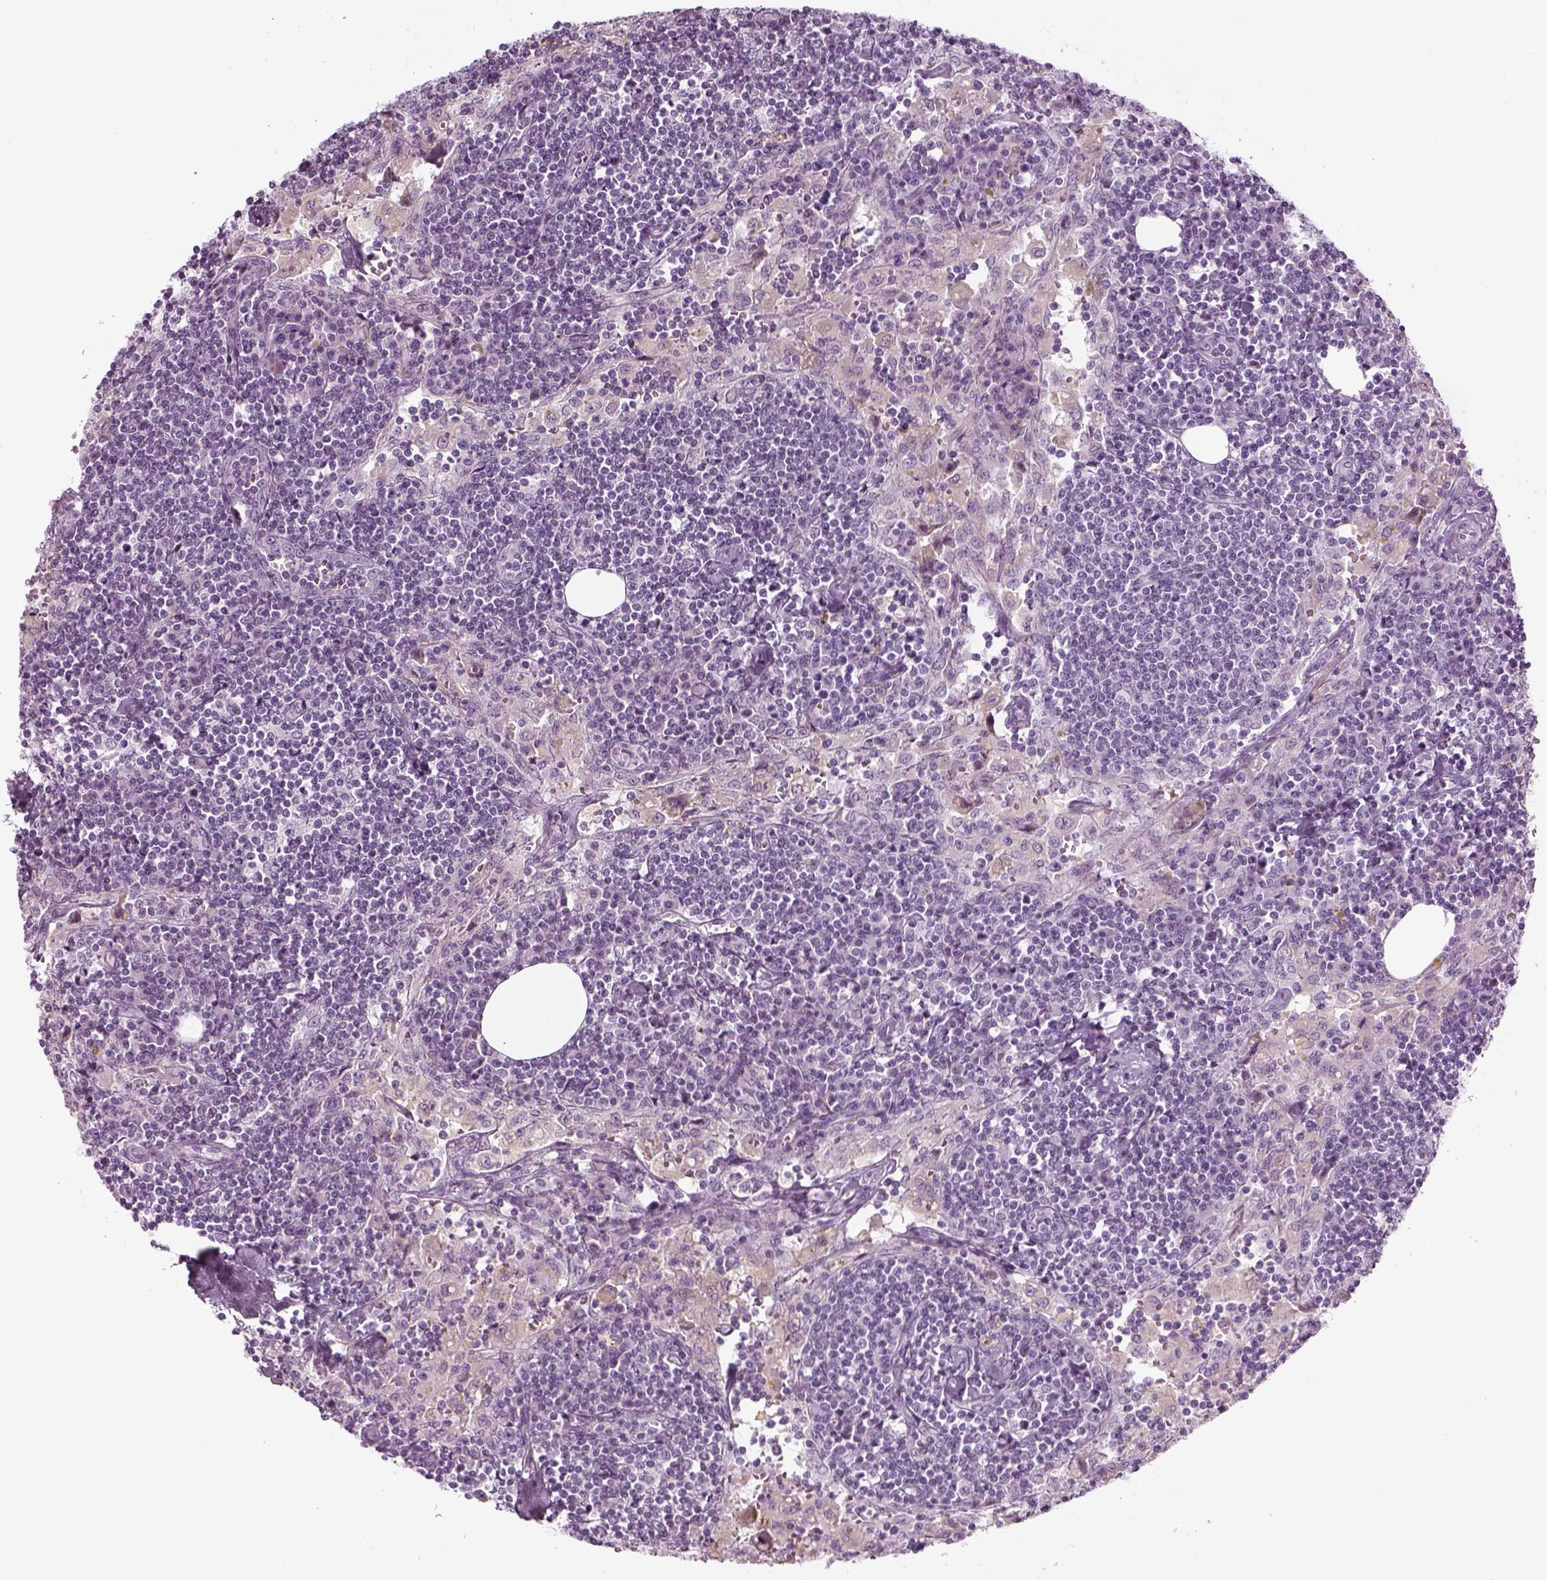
{"staining": {"intensity": "negative", "quantity": "none", "location": "none"}, "tissue": "lymph node", "cell_type": "Germinal center cells", "image_type": "normal", "snomed": [{"axis": "morphology", "description": "Normal tissue, NOS"}, {"axis": "topography", "description": "Lymph node"}], "caption": "Histopathology image shows no significant protein expression in germinal center cells of normal lymph node. Brightfield microscopy of immunohistochemistry stained with DAB (3,3'-diaminobenzidine) (brown) and hematoxylin (blue), captured at high magnification.", "gene": "KRT75", "patient": {"sex": "male", "age": 55}}